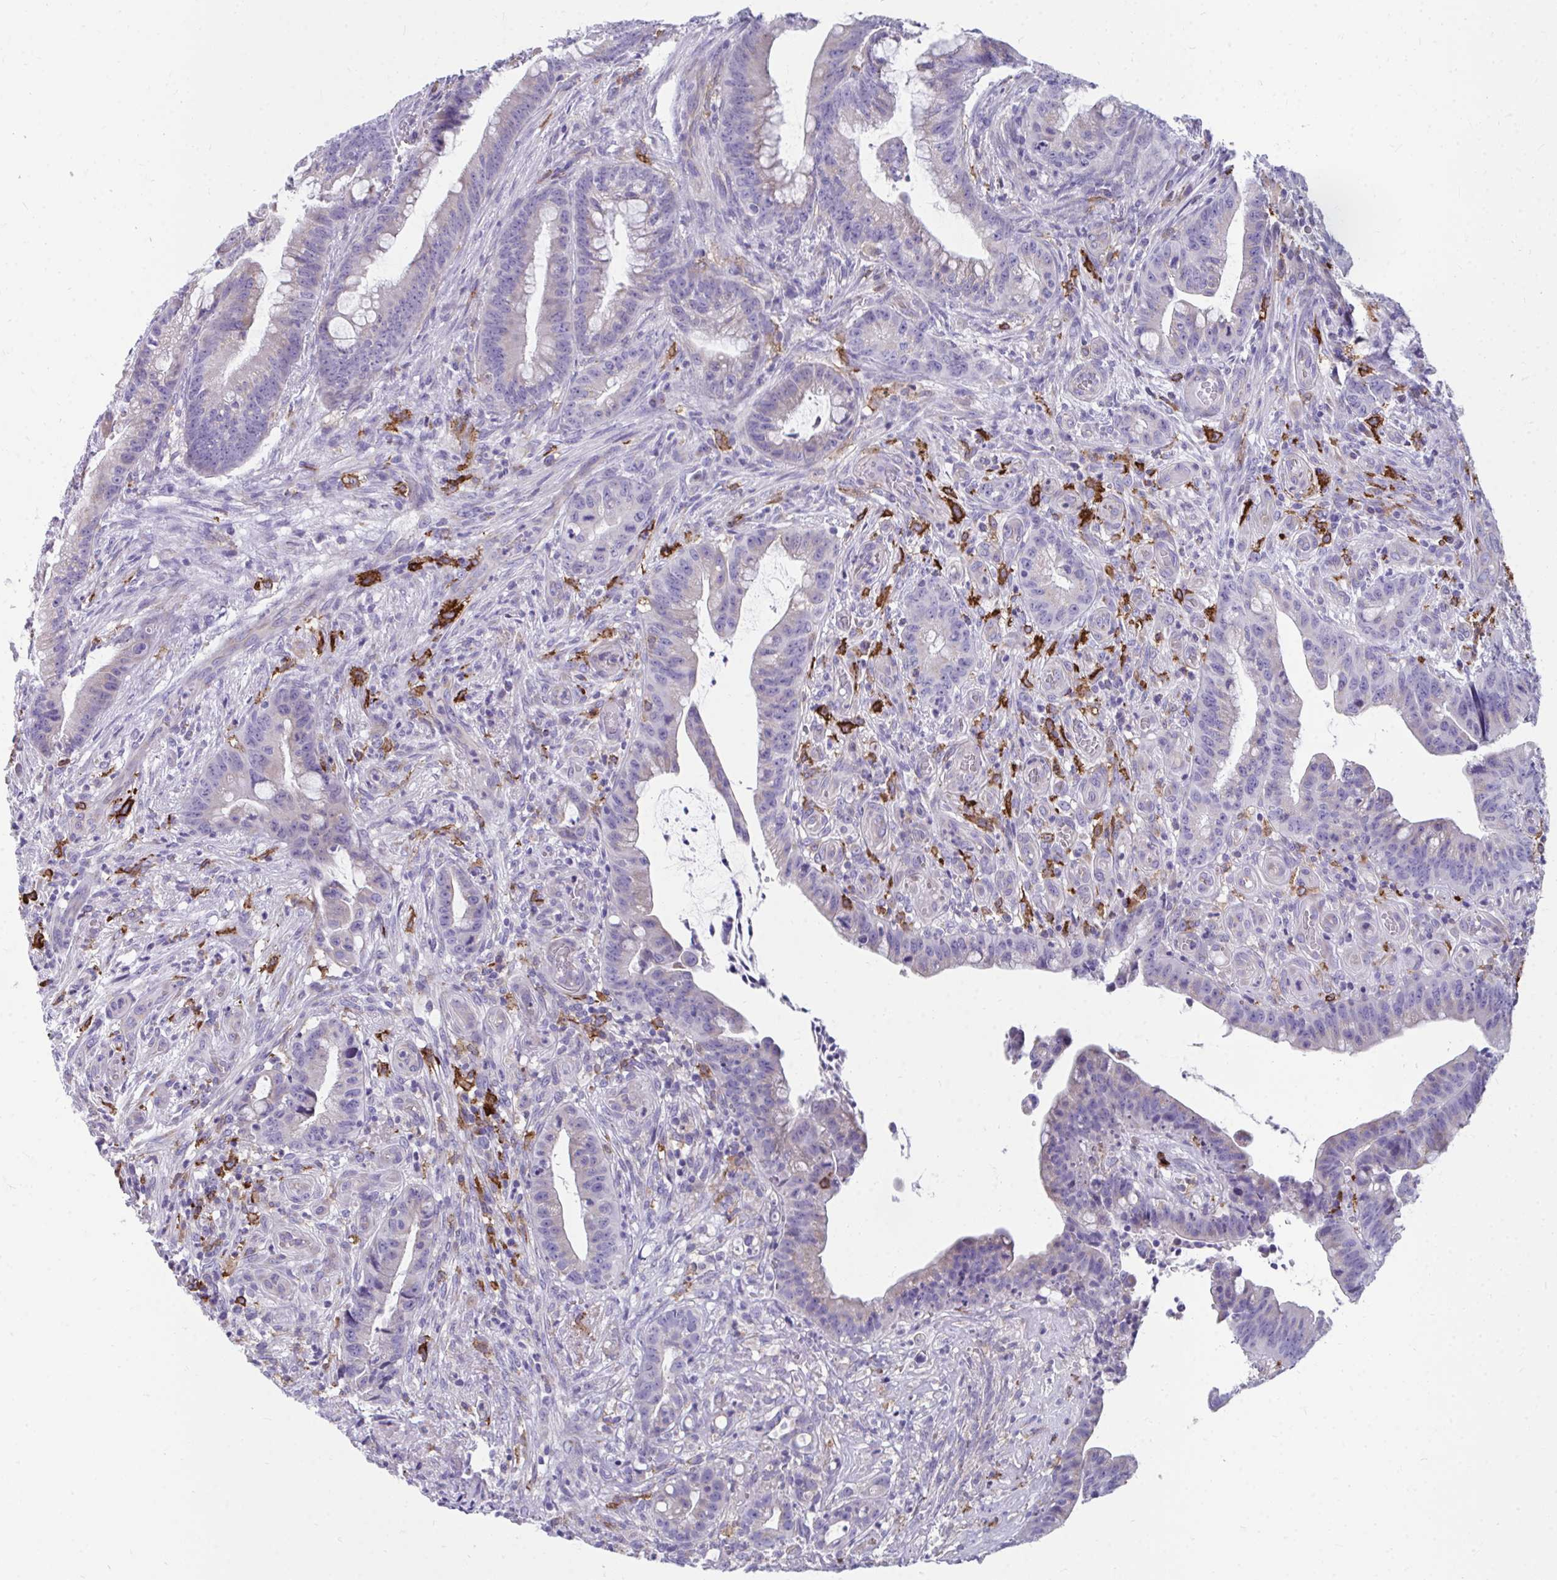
{"staining": {"intensity": "negative", "quantity": "none", "location": "none"}, "tissue": "colorectal cancer", "cell_type": "Tumor cells", "image_type": "cancer", "snomed": [{"axis": "morphology", "description": "Adenocarcinoma, NOS"}, {"axis": "topography", "description": "Colon"}], "caption": "High magnification brightfield microscopy of colorectal cancer stained with DAB (brown) and counterstained with hematoxylin (blue): tumor cells show no significant expression.", "gene": "CD163", "patient": {"sex": "male", "age": 62}}